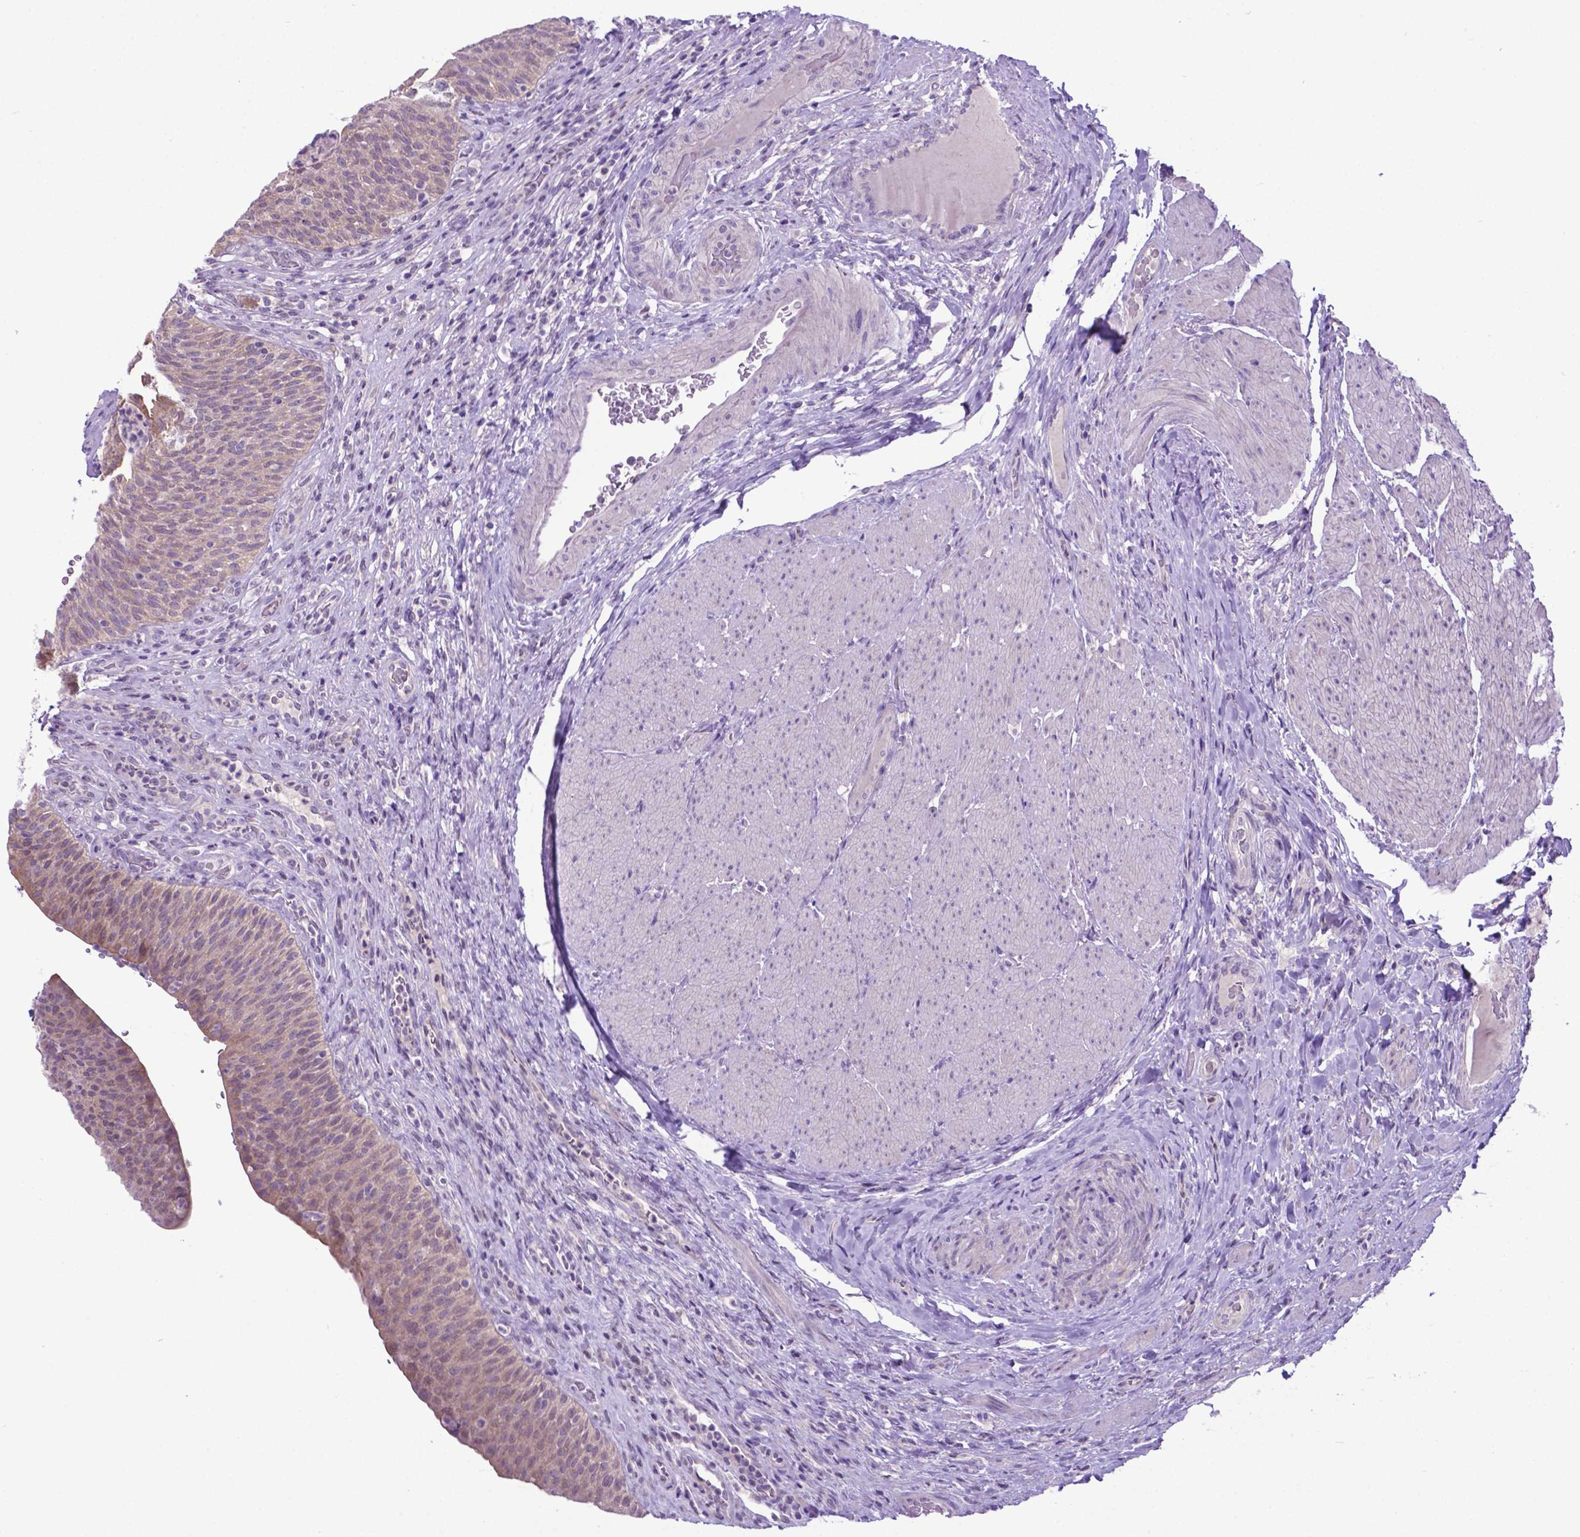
{"staining": {"intensity": "weak", "quantity": "<25%", "location": "cytoplasmic/membranous"}, "tissue": "urinary bladder", "cell_type": "Urothelial cells", "image_type": "normal", "snomed": [{"axis": "morphology", "description": "Normal tissue, NOS"}, {"axis": "topography", "description": "Urinary bladder"}, {"axis": "topography", "description": "Peripheral nerve tissue"}], "caption": "This is a photomicrograph of immunohistochemistry staining of unremarkable urinary bladder, which shows no positivity in urothelial cells.", "gene": "ADRA2B", "patient": {"sex": "male", "age": 66}}